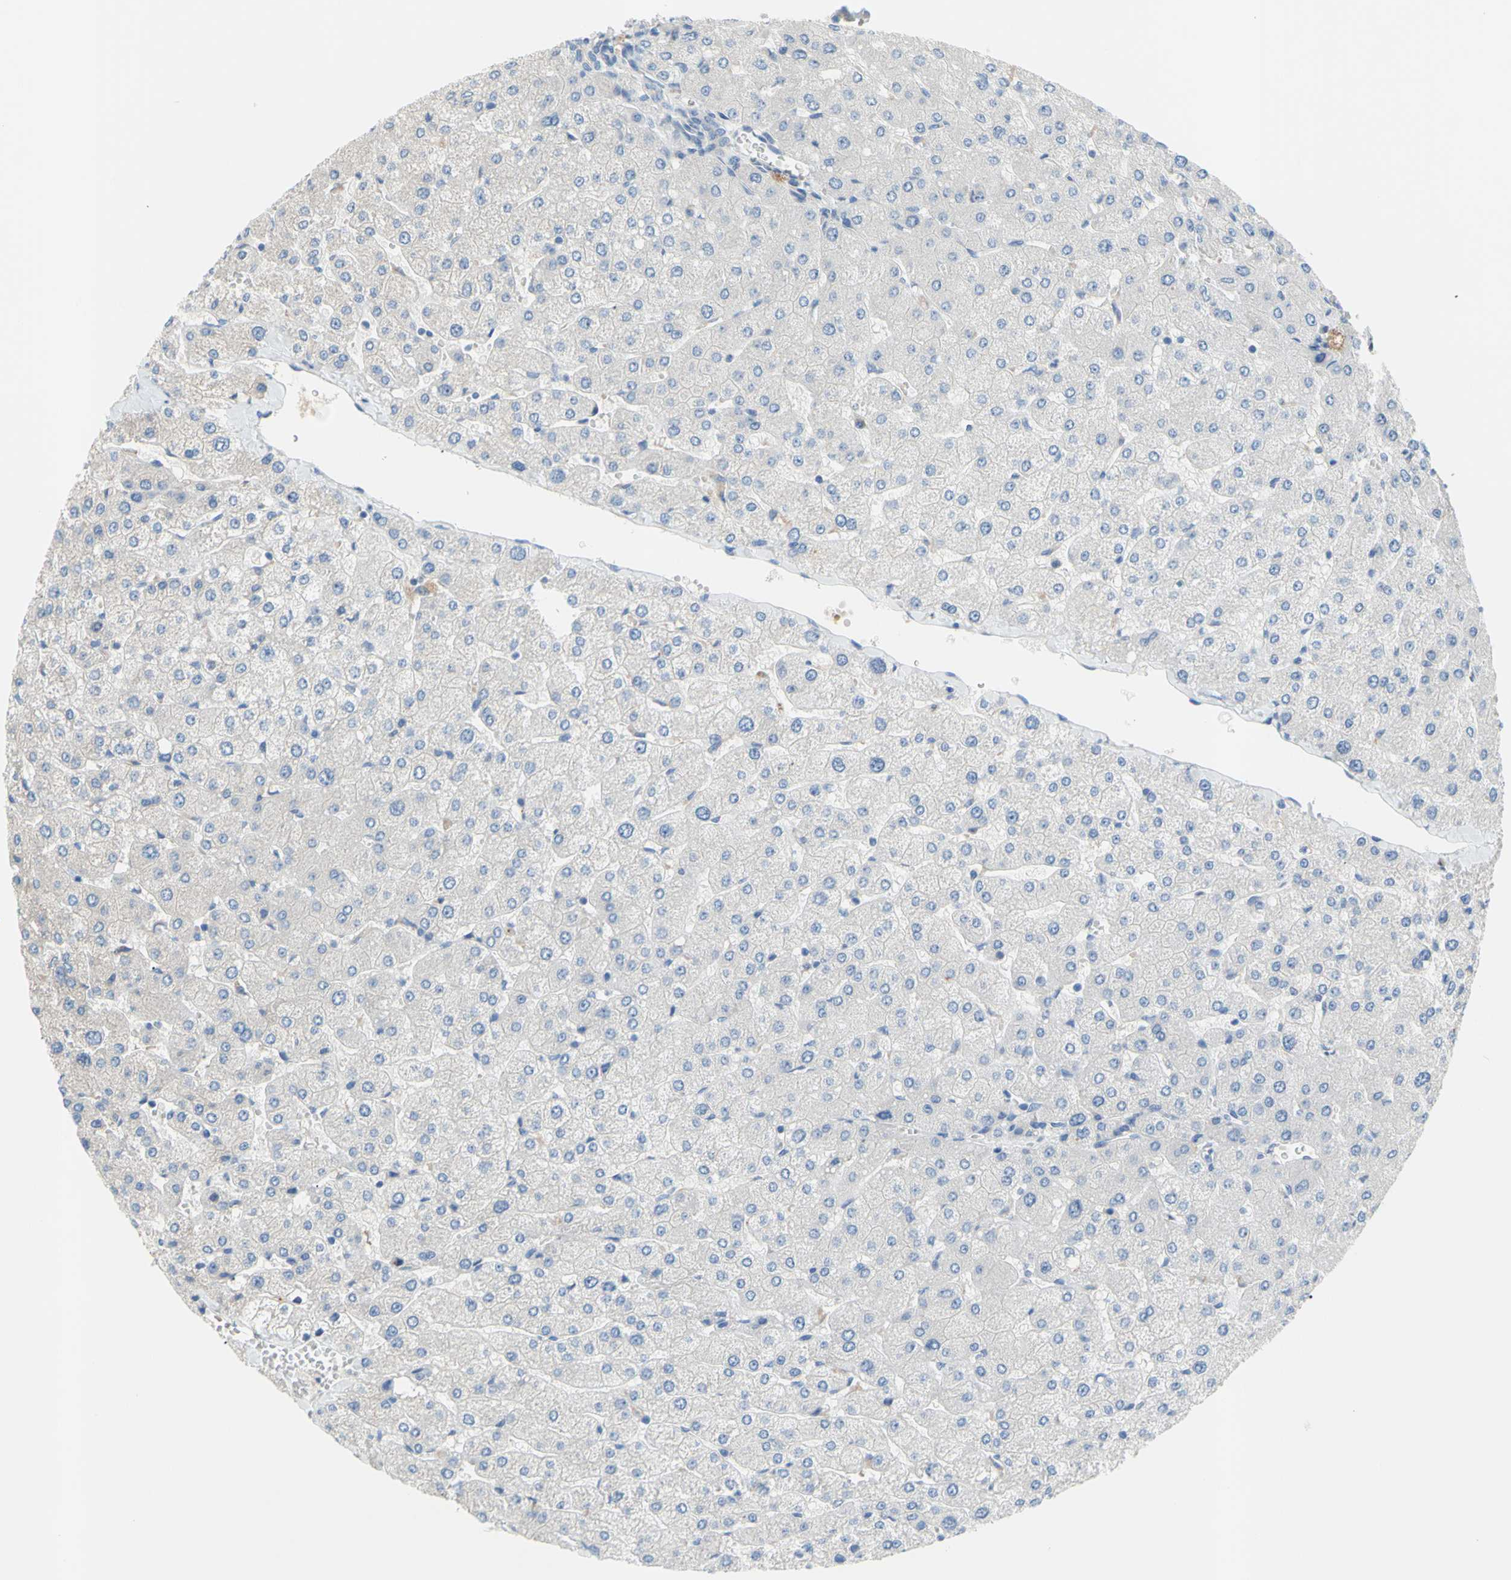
{"staining": {"intensity": "negative", "quantity": "none", "location": "none"}, "tissue": "liver", "cell_type": "Cholangiocytes", "image_type": "normal", "snomed": [{"axis": "morphology", "description": "Normal tissue, NOS"}, {"axis": "topography", "description": "Liver"}], "caption": "High power microscopy image of an IHC photomicrograph of unremarkable liver, revealing no significant expression in cholangiocytes. (DAB (3,3'-diaminobenzidine) IHC, high magnification).", "gene": "TMEM59L", "patient": {"sex": "male", "age": 55}}